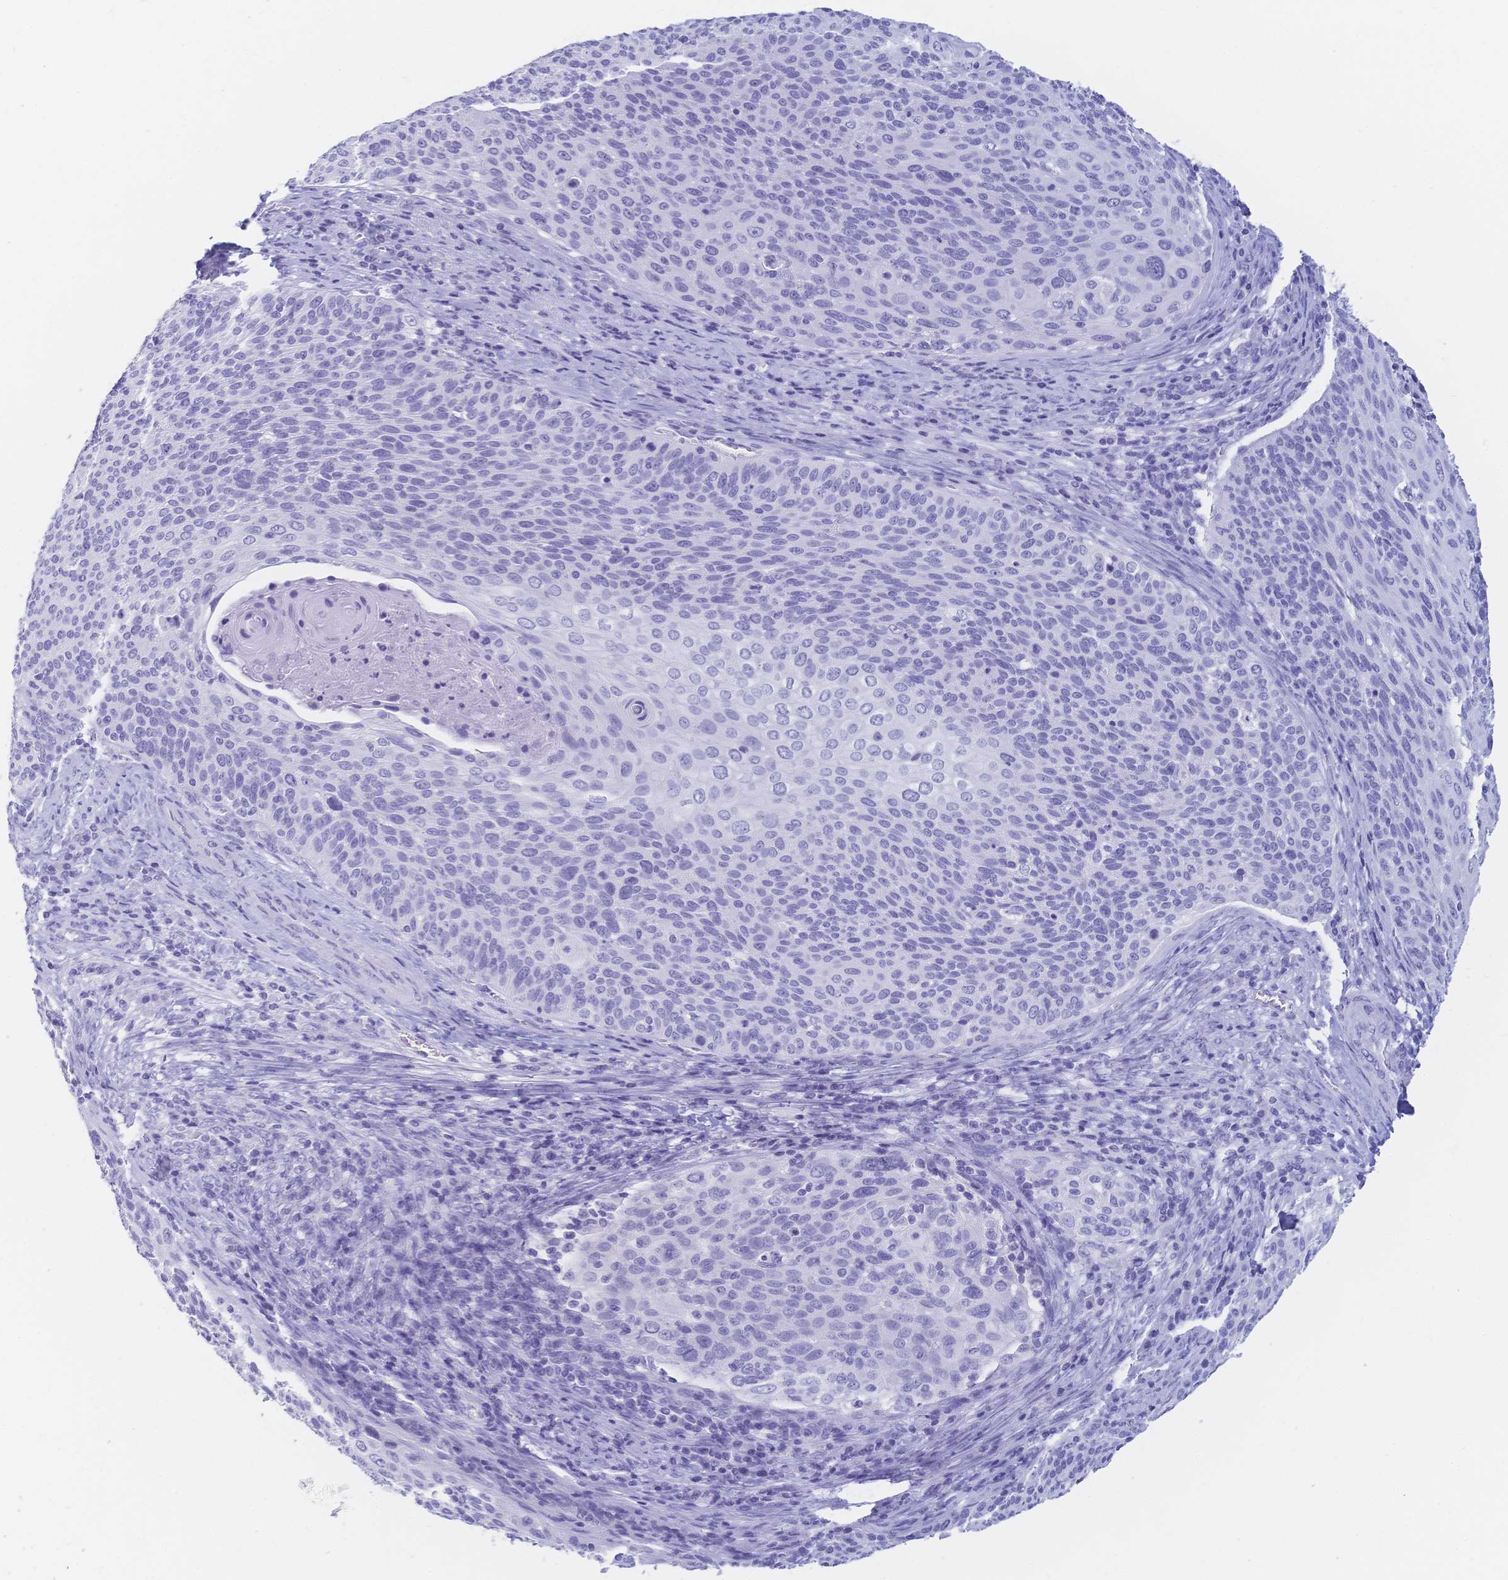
{"staining": {"intensity": "negative", "quantity": "none", "location": "none"}, "tissue": "cervical cancer", "cell_type": "Tumor cells", "image_type": "cancer", "snomed": [{"axis": "morphology", "description": "Squamous cell carcinoma, NOS"}, {"axis": "topography", "description": "Cervix"}], "caption": "IHC histopathology image of cervical cancer stained for a protein (brown), which displays no expression in tumor cells. Nuclei are stained in blue.", "gene": "MEP1B", "patient": {"sex": "female", "age": 31}}